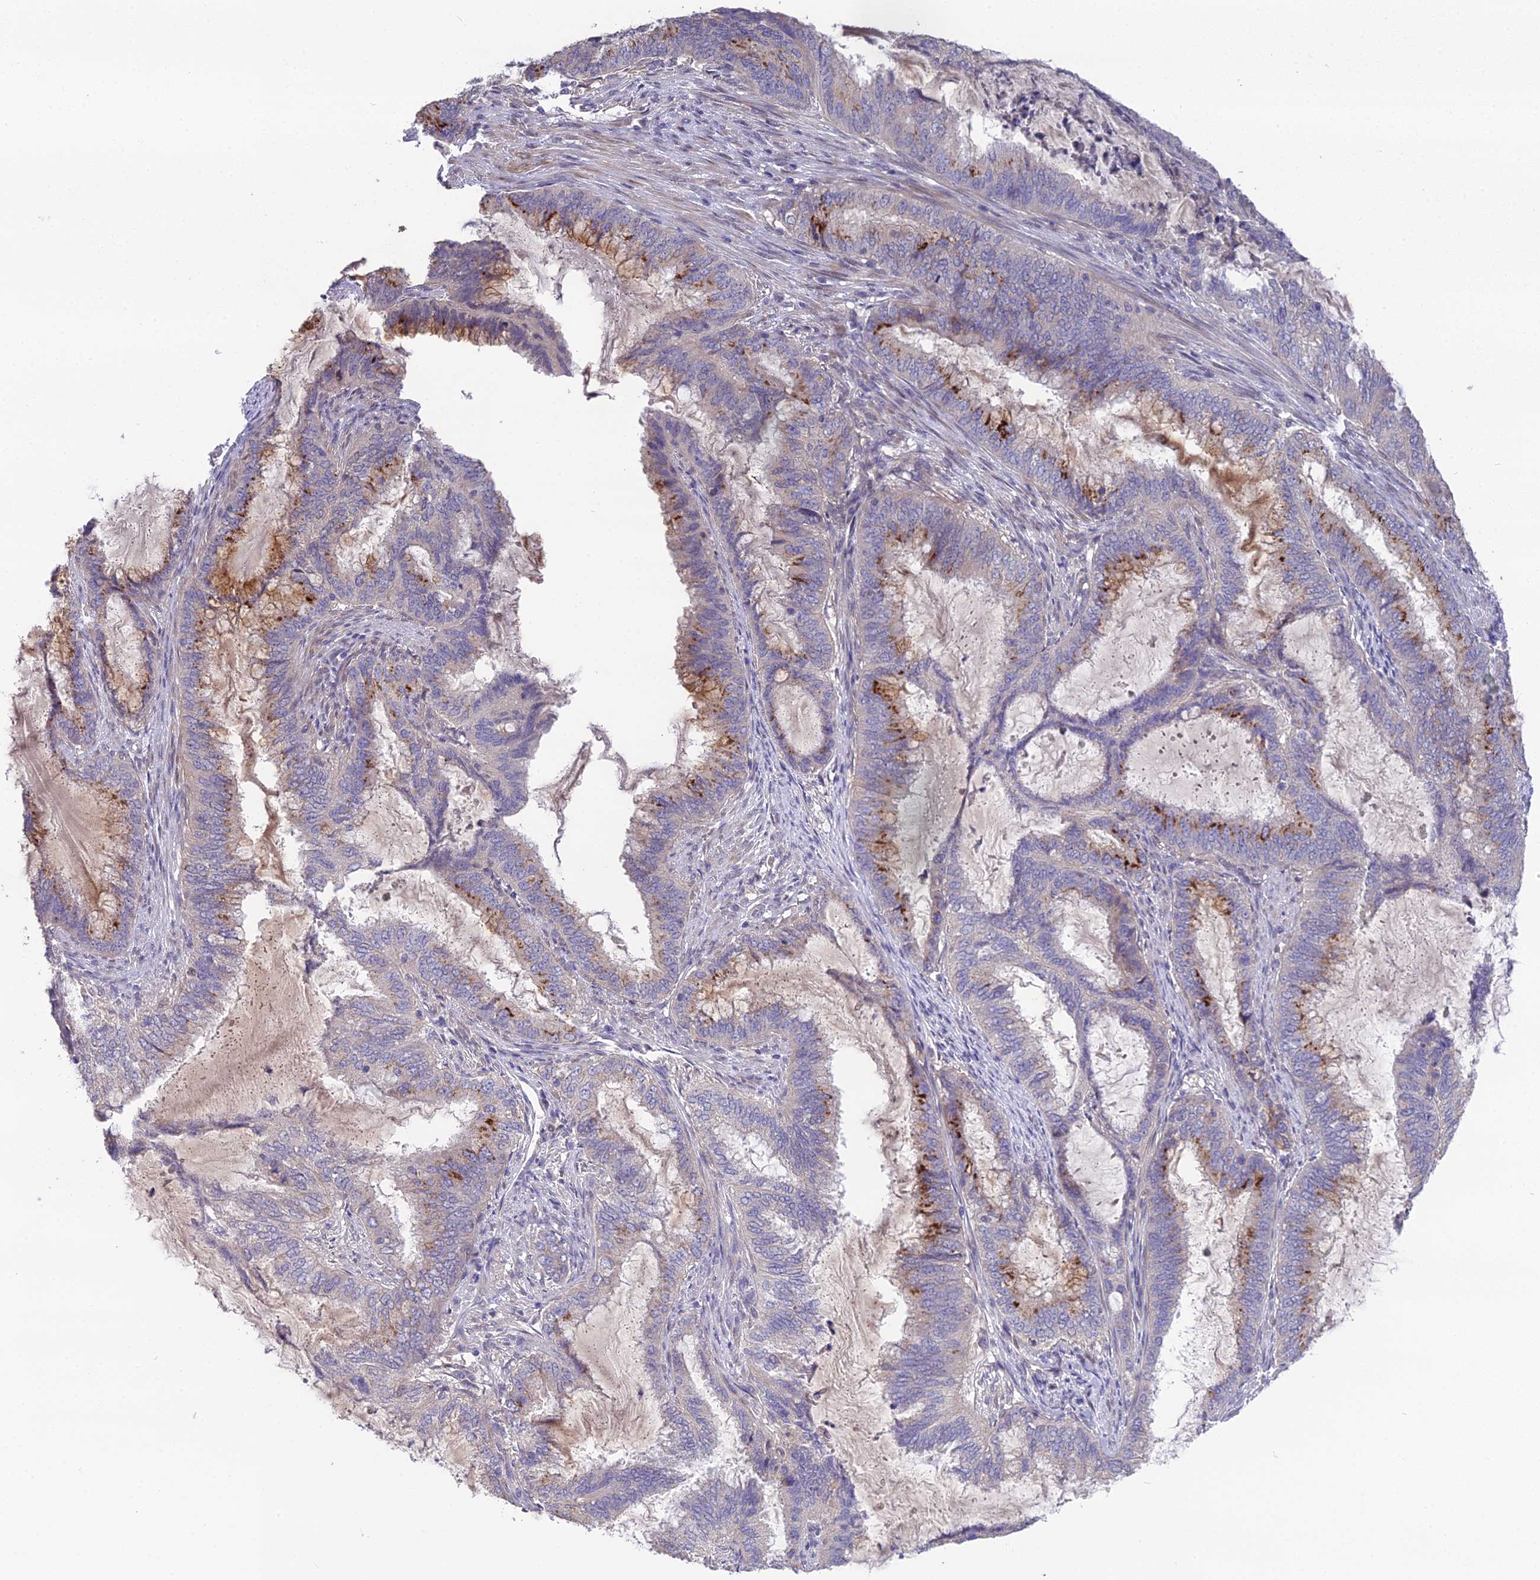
{"staining": {"intensity": "moderate", "quantity": "<25%", "location": "cytoplasmic/membranous"}, "tissue": "endometrial cancer", "cell_type": "Tumor cells", "image_type": "cancer", "snomed": [{"axis": "morphology", "description": "Adenocarcinoma, NOS"}, {"axis": "topography", "description": "Endometrium"}], "caption": "This image reveals adenocarcinoma (endometrial) stained with immunohistochemistry to label a protein in brown. The cytoplasmic/membranous of tumor cells show moderate positivity for the protein. Nuclei are counter-stained blue.", "gene": "PUS10", "patient": {"sex": "female", "age": 51}}